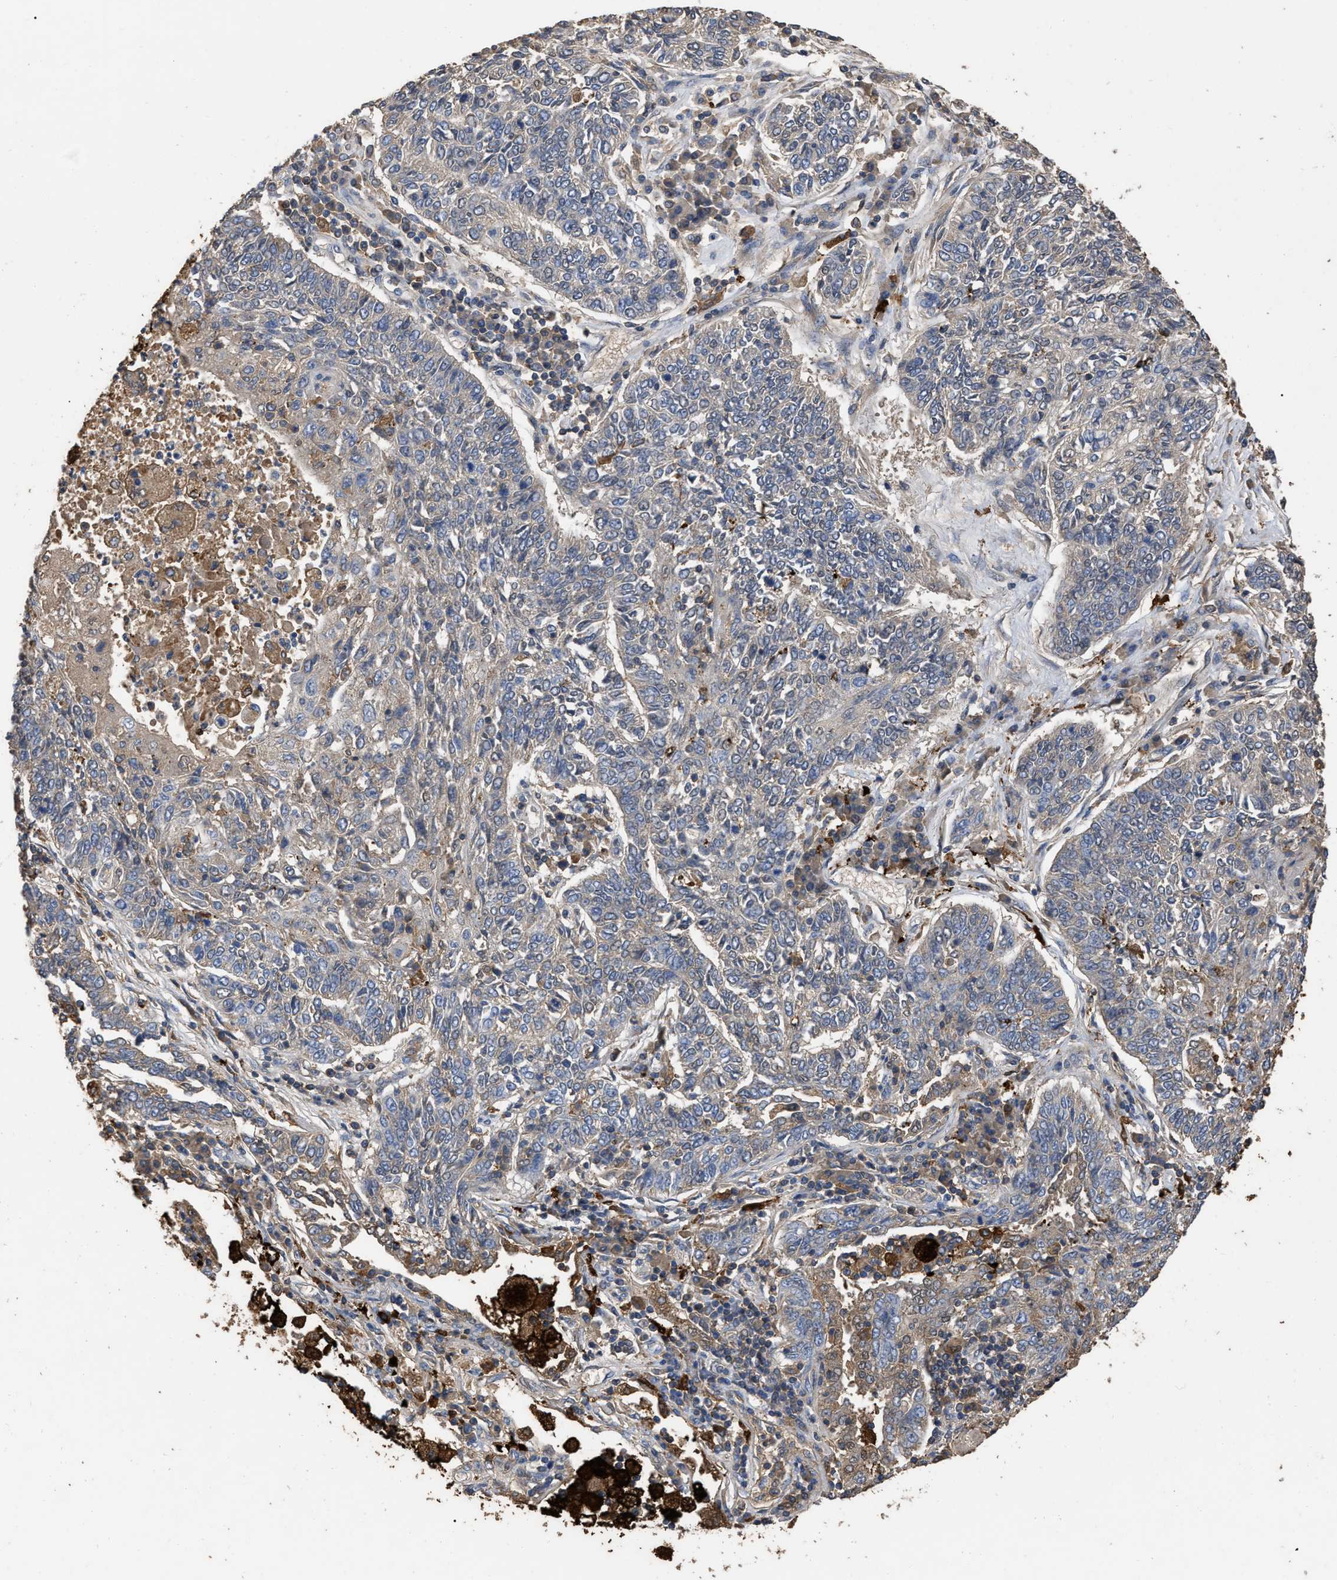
{"staining": {"intensity": "negative", "quantity": "none", "location": "none"}, "tissue": "lung cancer", "cell_type": "Tumor cells", "image_type": "cancer", "snomed": [{"axis": "morphology", "description": "Normal tissue, NOS"}, {"axis": "morphology", "description": "Squamous cell carcinoma, NOS"}, {"axis": "topography", "description": "Cartilage tissue"}, {"axis": "topography", "description": "Bronchus"}, {"axis": "topography", "description": "Lung"}], "caption": "Human lung cancer (squamous cell carcinoma) stained for a protein using IHC demonstrates no staining in tumor cells.", "gene": "GPR179", "patient": {"sex": "female", "age": 49}}